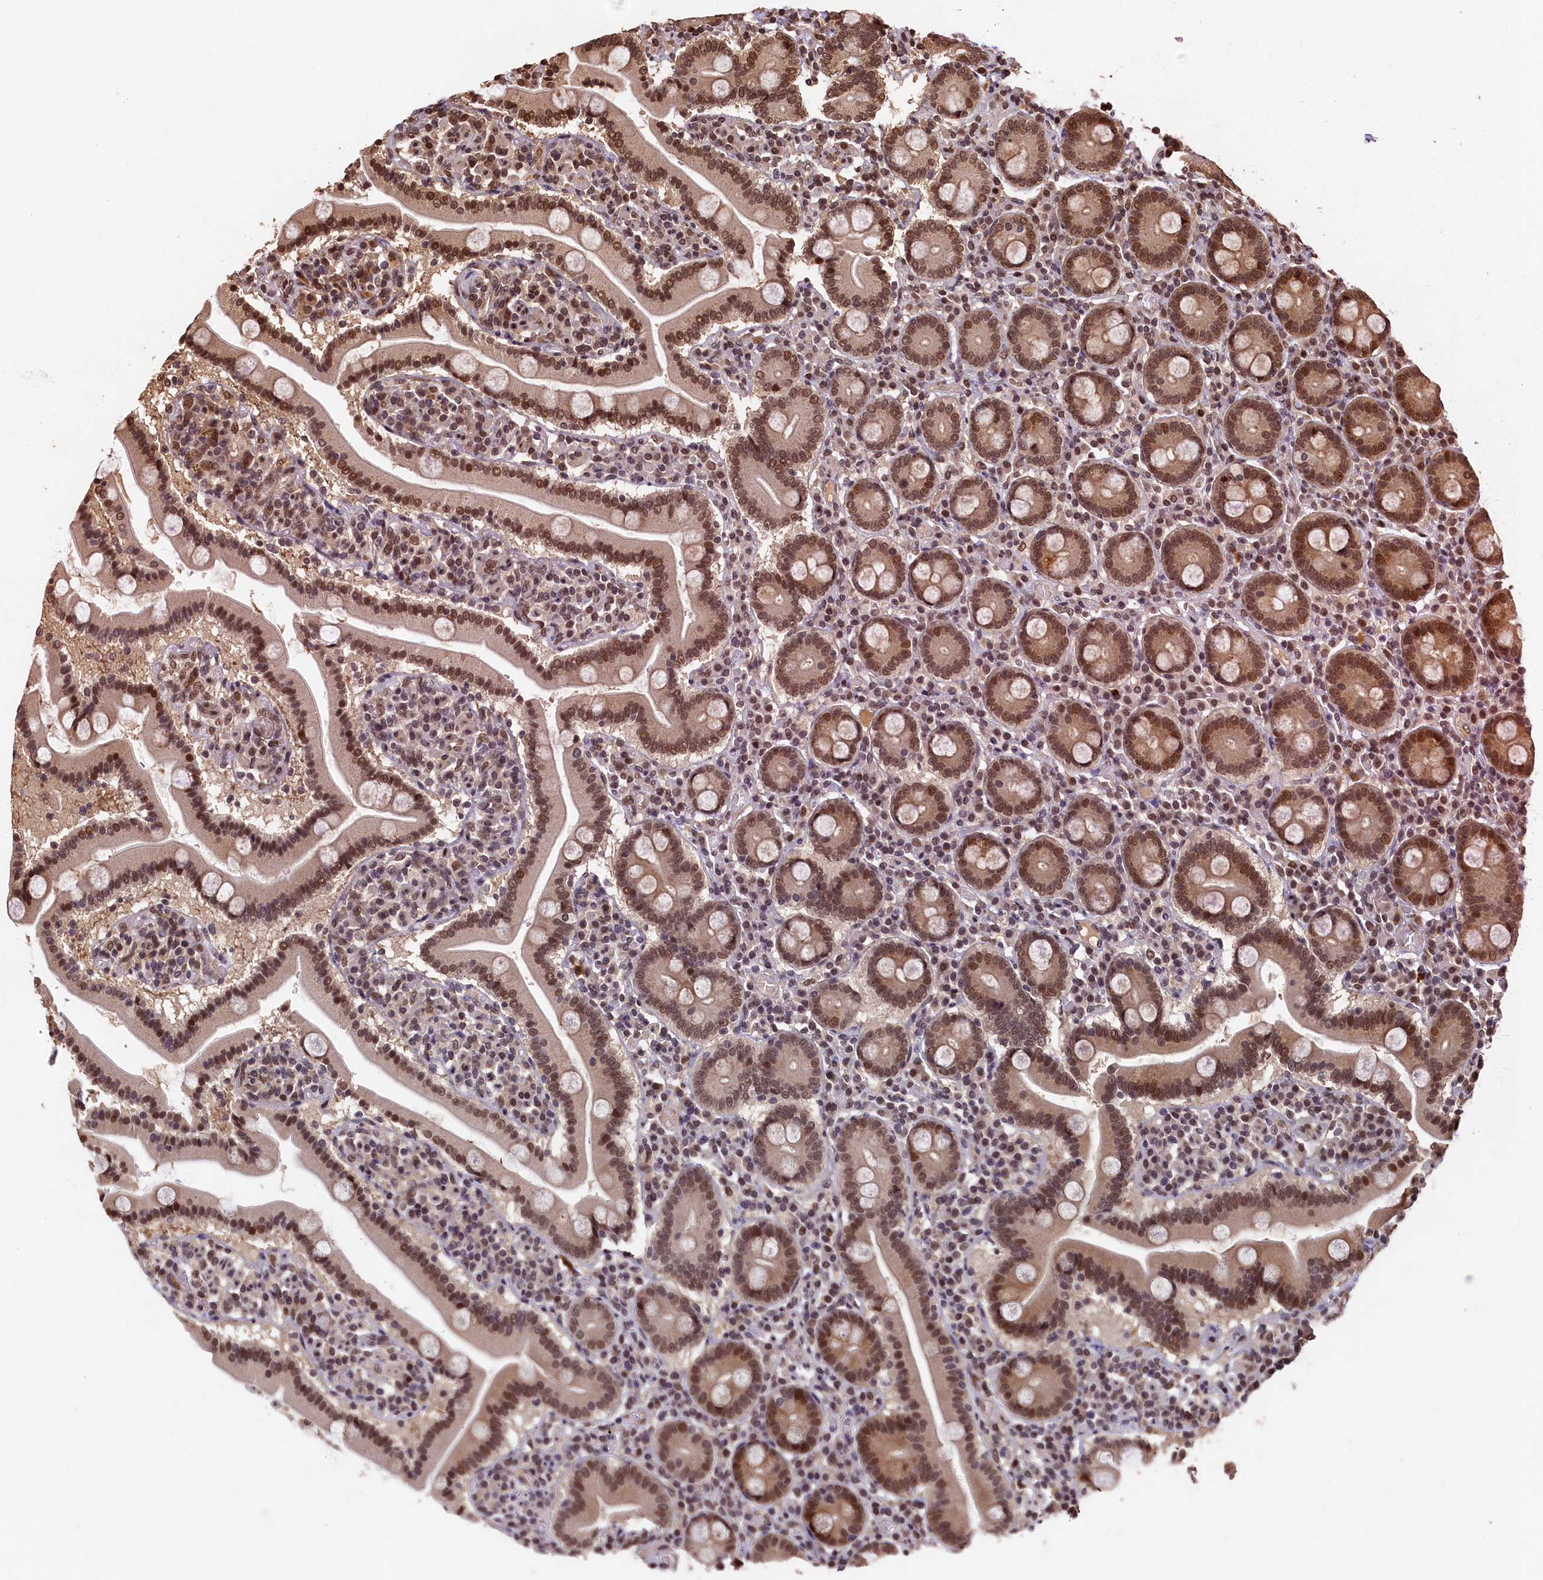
{"staining": {"intensity": "moderate", "quantity": ">75%", "location": "cytoplasmic/membranous,nuclear"}, "tissue": "duodenum", "cell_type": "Glandular cells", "image_type": "normal", "snomed": [{"axis": "morphology", "description": "Normal tissue, NOS"}, {"axis": "topography", "description": "Duodenum"}], "caption": "A medium amount of moderate cytoplasmic/membranous,nuclear positivity is appreciated in approximately >75% of glandular cells in benign duodenum.", "gene": "CKAP2L", "patient": {"sex": "male", "age": 55}}